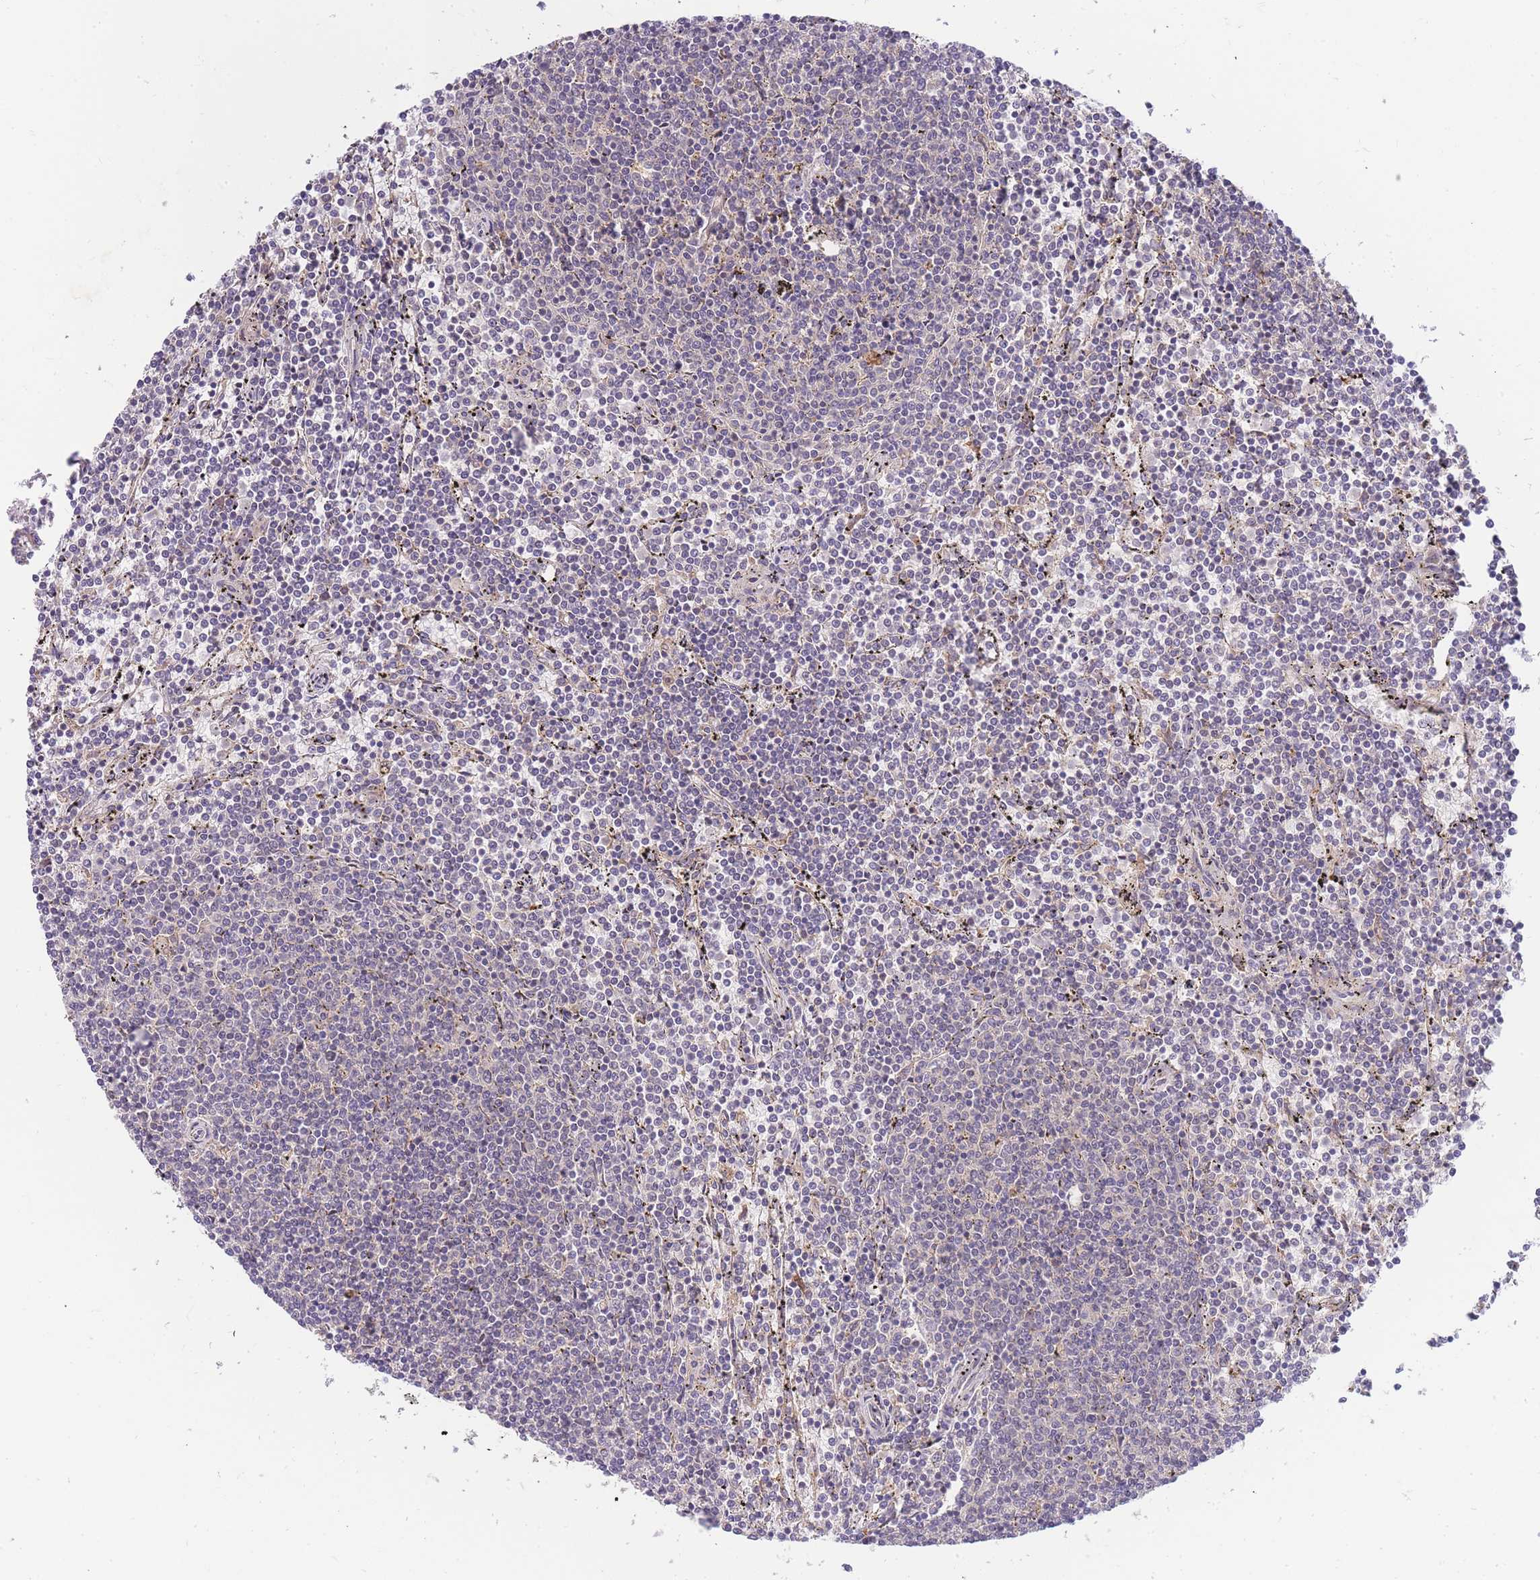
{"staining": {"intensity": "negative", "quantity": "none", "location": "none"}, "tissue": "lymphoma", "cell_type": "Tumor cells", "image_type": "cancer", "snomed": [{"axis": "morphology", "description": "Malignant lymphoma, non-Hodgkin's type, Low grade"}, {"axis": "topography", "description": "Spleen"}], "caption": "Lymphoma was stained to show a protein in brown. There is no significant staining in tumor cells.", "gene": "ZNF577", "patient": {"sex": "female", "age": 50}}